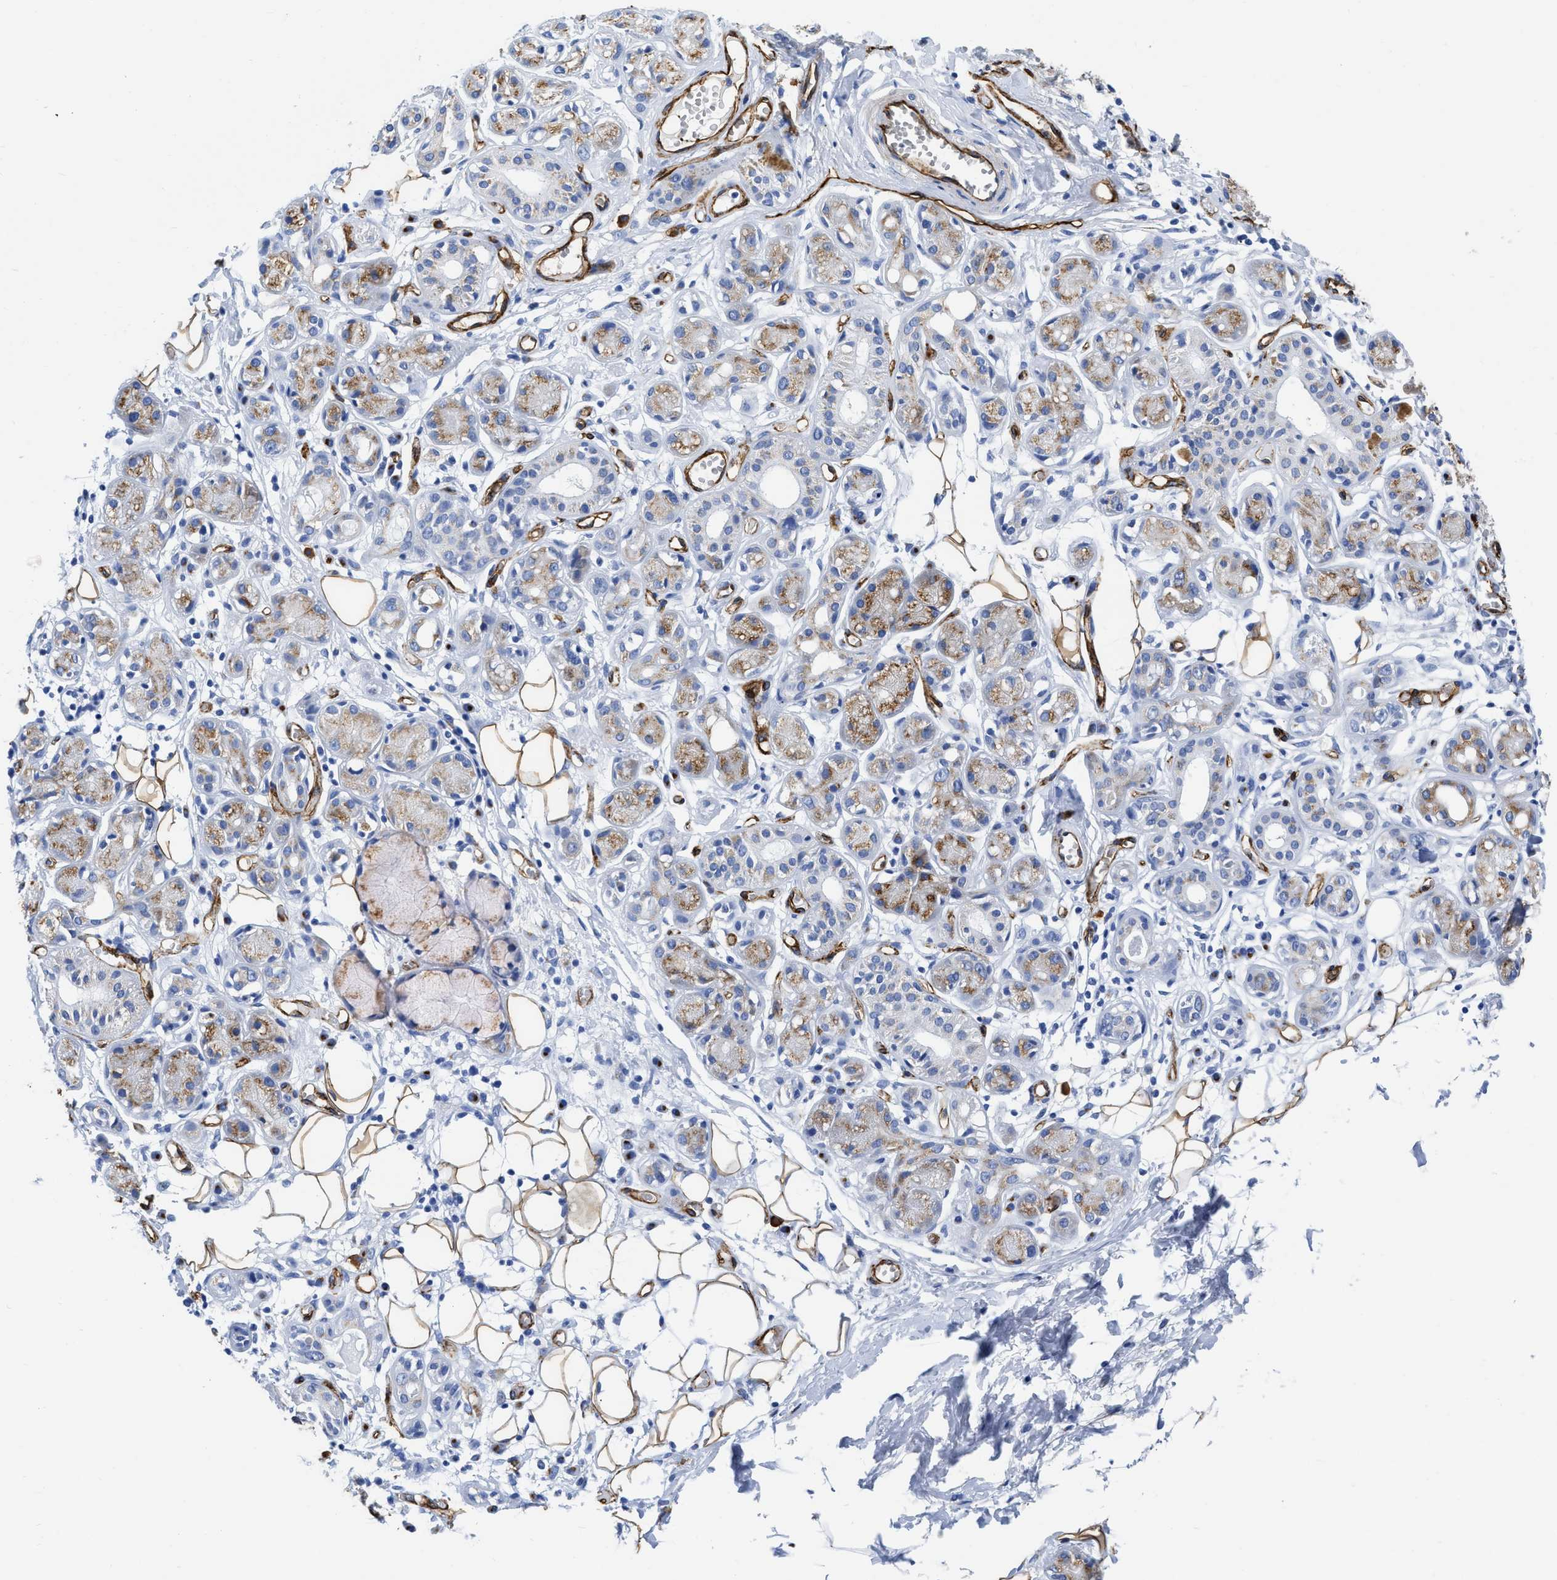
{"staining": {"intensity": "moderate", "quantity": ">75%", "location": "cytoplasmic/membranous"}, "tissue": "adipose tissue", "cell_type": "Adipocytes", "image_type": "normal", "snomed": [{"axis": "morphology", "description": "Normal tissue, NOS"}, {"axis": "morphology", "description": "Inflammation, NOS"}, {"axis": "topography", "description": "Salivary gland"}, {"axis": "topography", "description": "Peripheral nerve tissue"}], "caption": "Protein expression by immunohistochemistry reveals moderate cytoplasmic/membranous staining in approximately >75% of adipocytes in unremarkable adipose tissue. (Stains: DAB (3,3'-diaminobenzidine) in brown, nuclei in blue, Microscopy: brightfield microscopy at high magnification).", "gene": "TVP23B", "patient": {"sex": "female", "age": 75}}